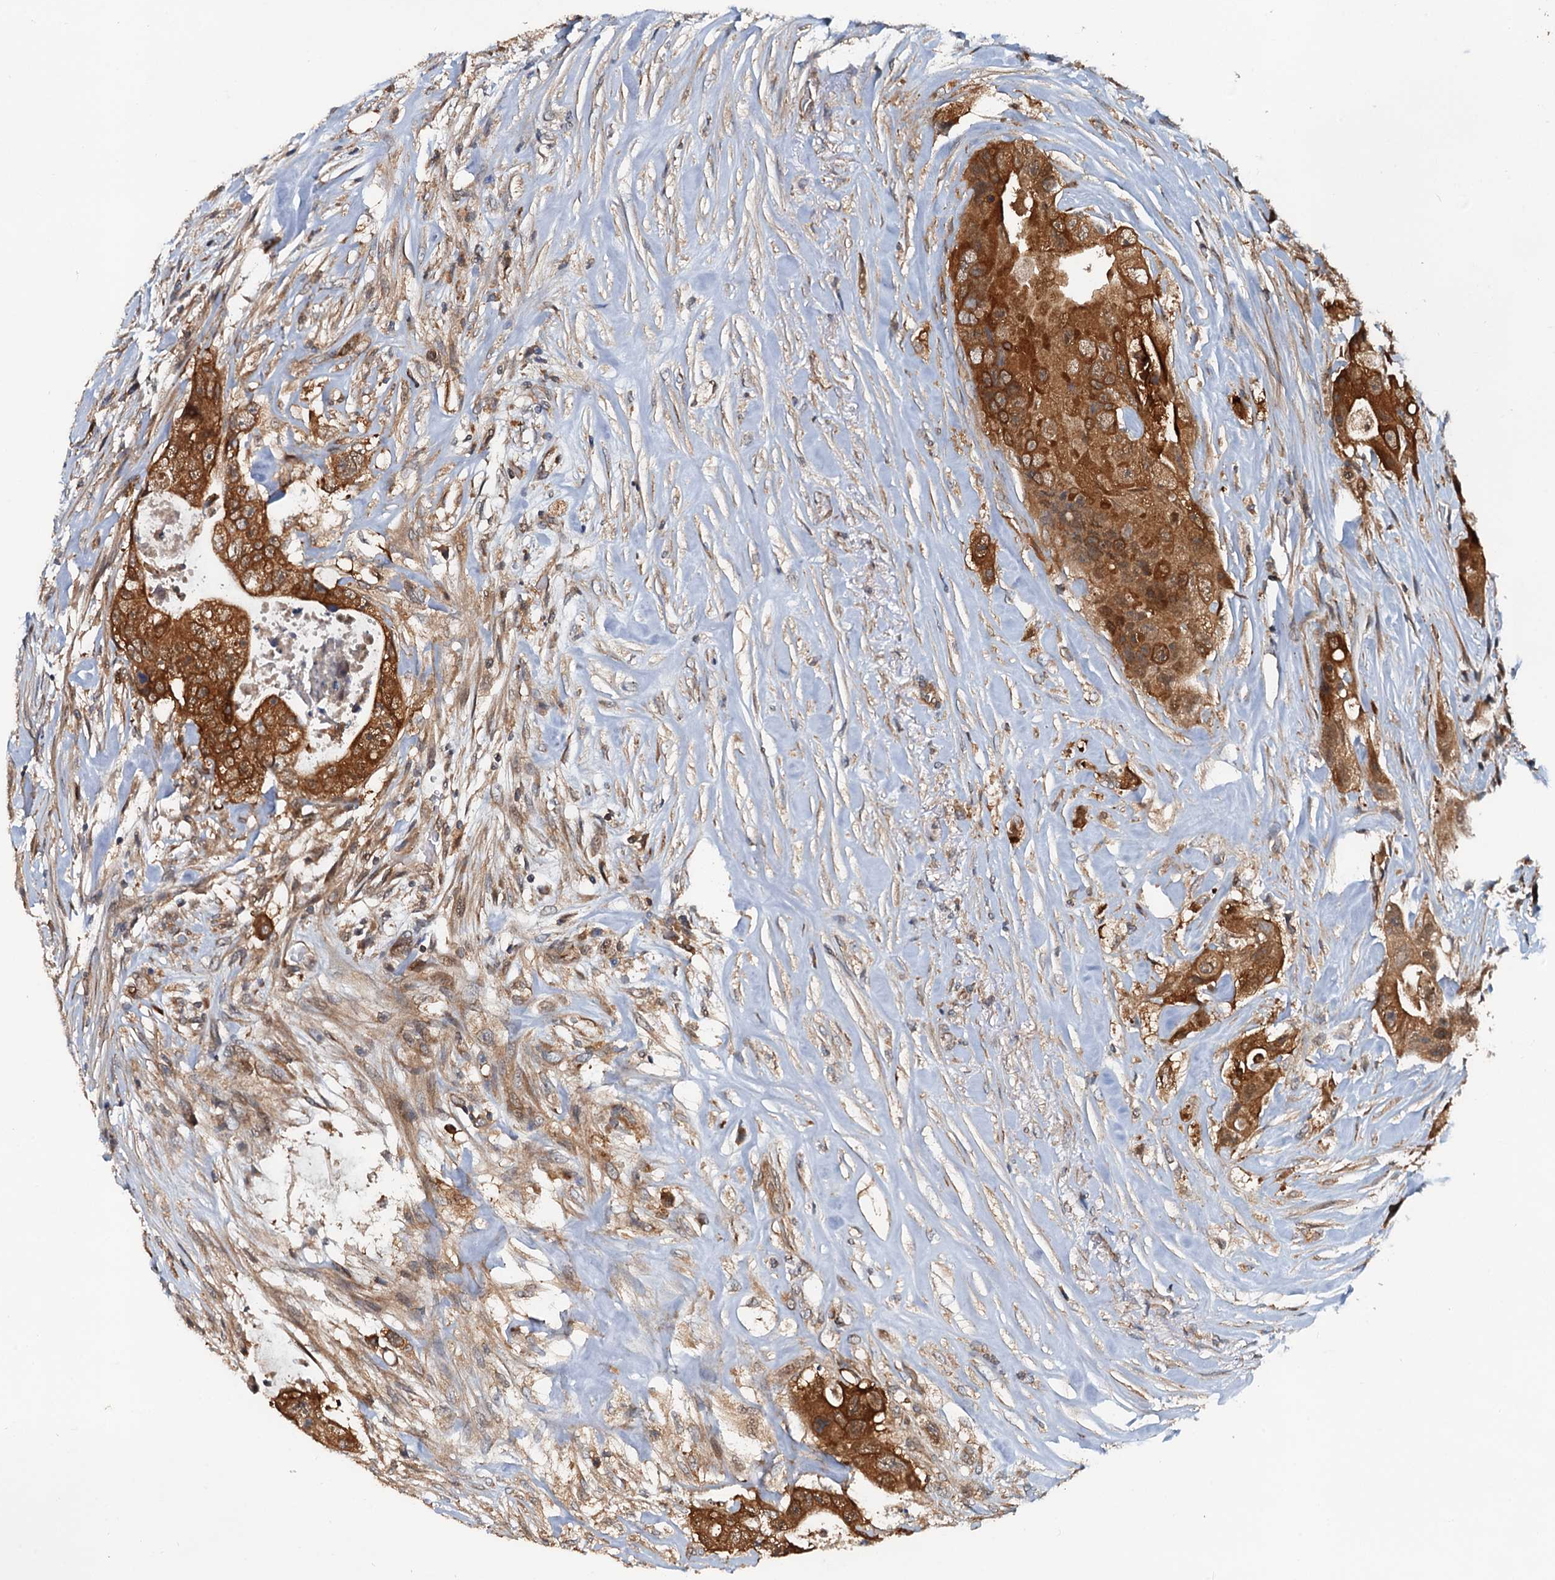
{"staining": {"intensity": "strong", "quantity": ">75%", "location": "cytoplasmic/membranous"}, "tissue": "colorectal cancer", "cell_type": "Tumor cells", "image_type": "cancer", "snomed": [{"axis": "morphology", "description": "Adenocarcinoma, NOS"}, {"axis": "topography", "description": "Colon"}], "caption": "Adenocarcinoma (colorectal) stained for a protein (brown) shows strong cytoplasmic/membranous positive staining in about >75% of tumor cells.", "gene": "AAGAB", "patient": {"sex": "female", "age": 46}}